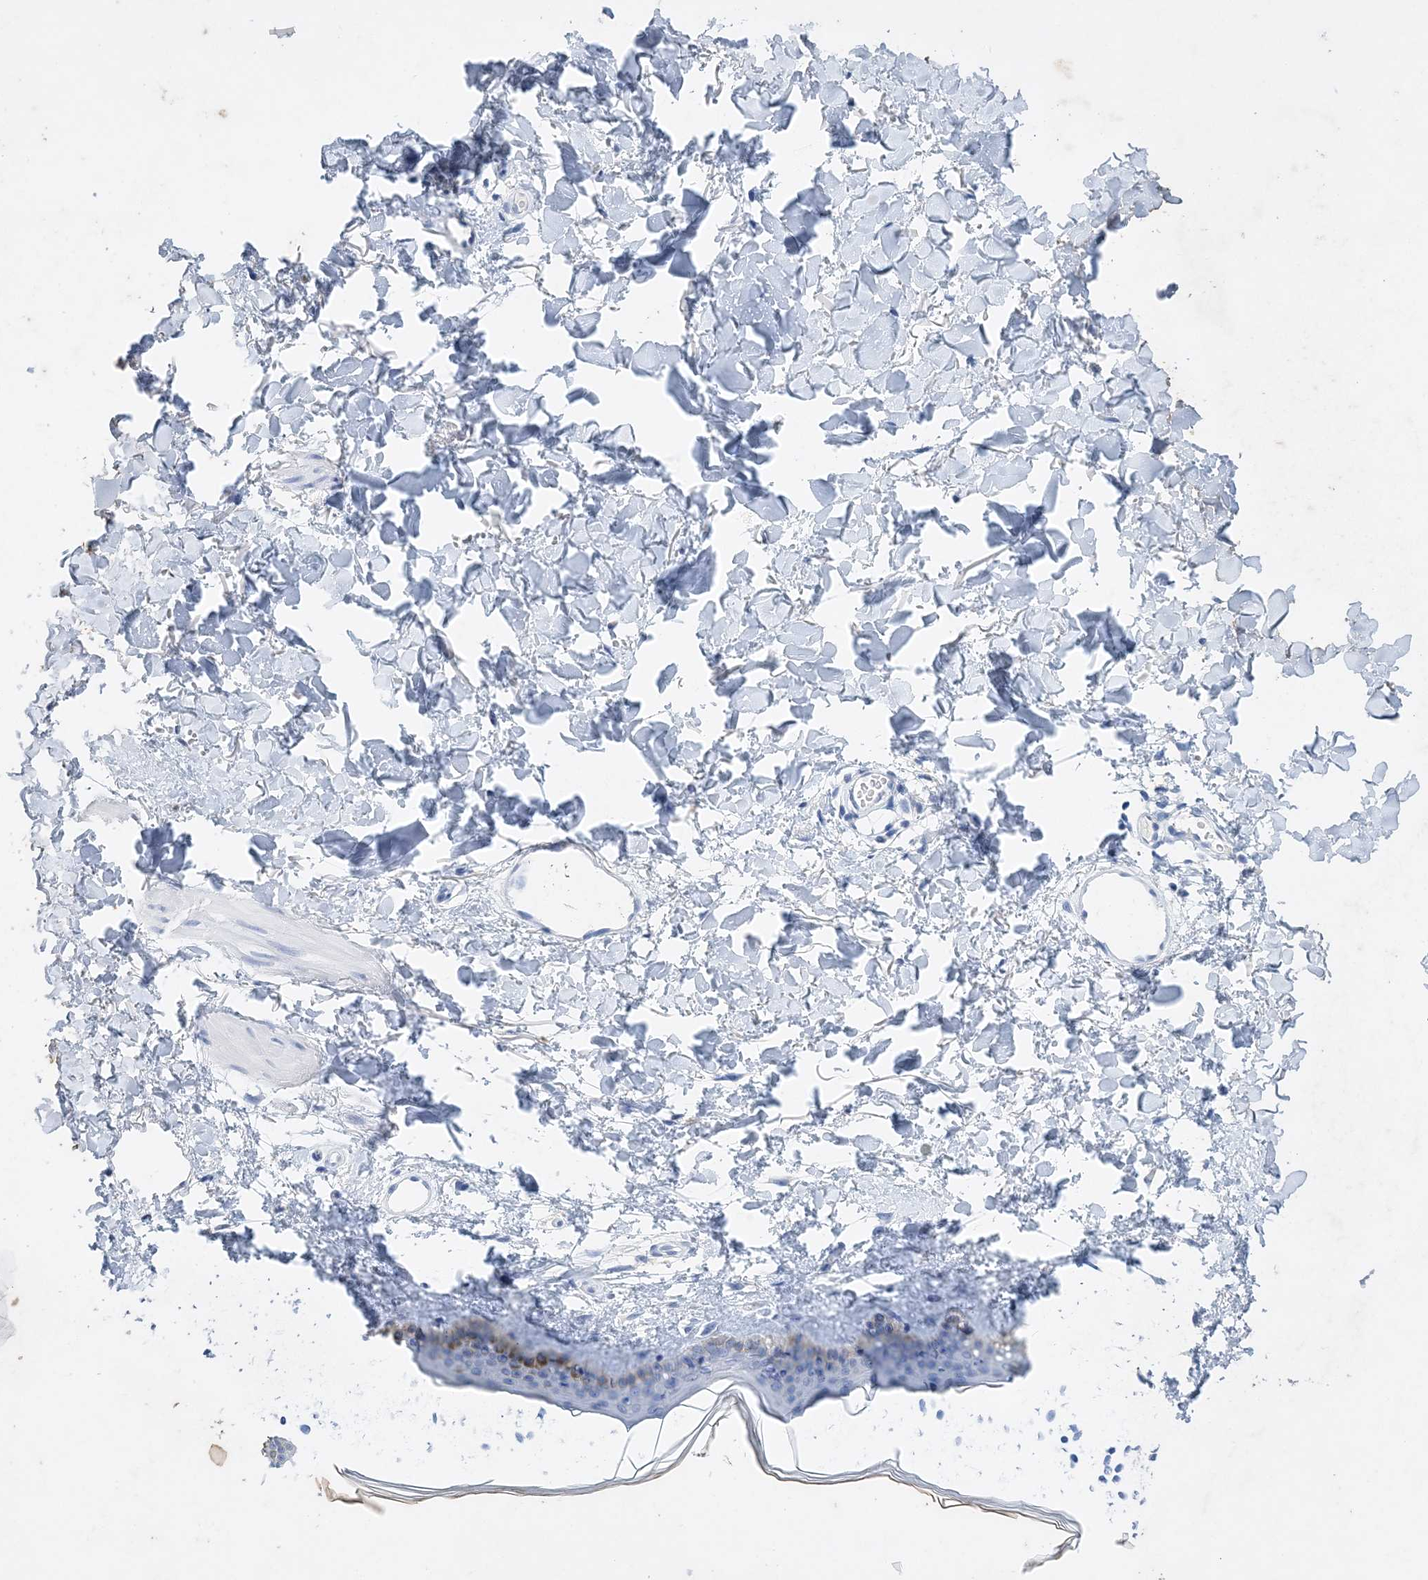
{"staining": {"intensity": "negative", "quantity": "none", "location": "none"}, "tissue": "skin", "cell_type": "Fibroblasts", "image_type": "normal", "snomed": [{"axis": "morphology", "description": "Normal tissue, NOS"}, {"axis": "topography", "description": "Skin"}], "caption": "This is a histopathology image of immunohistochemistry staining of unremarkable skin, which shows no staining in fibroblasts. (Brightfield microscopy of DAB immunohistochemistry (IHC) at high magnification).", "gene": "COPS8", "patient": {"sex": "female", "age": 58}}